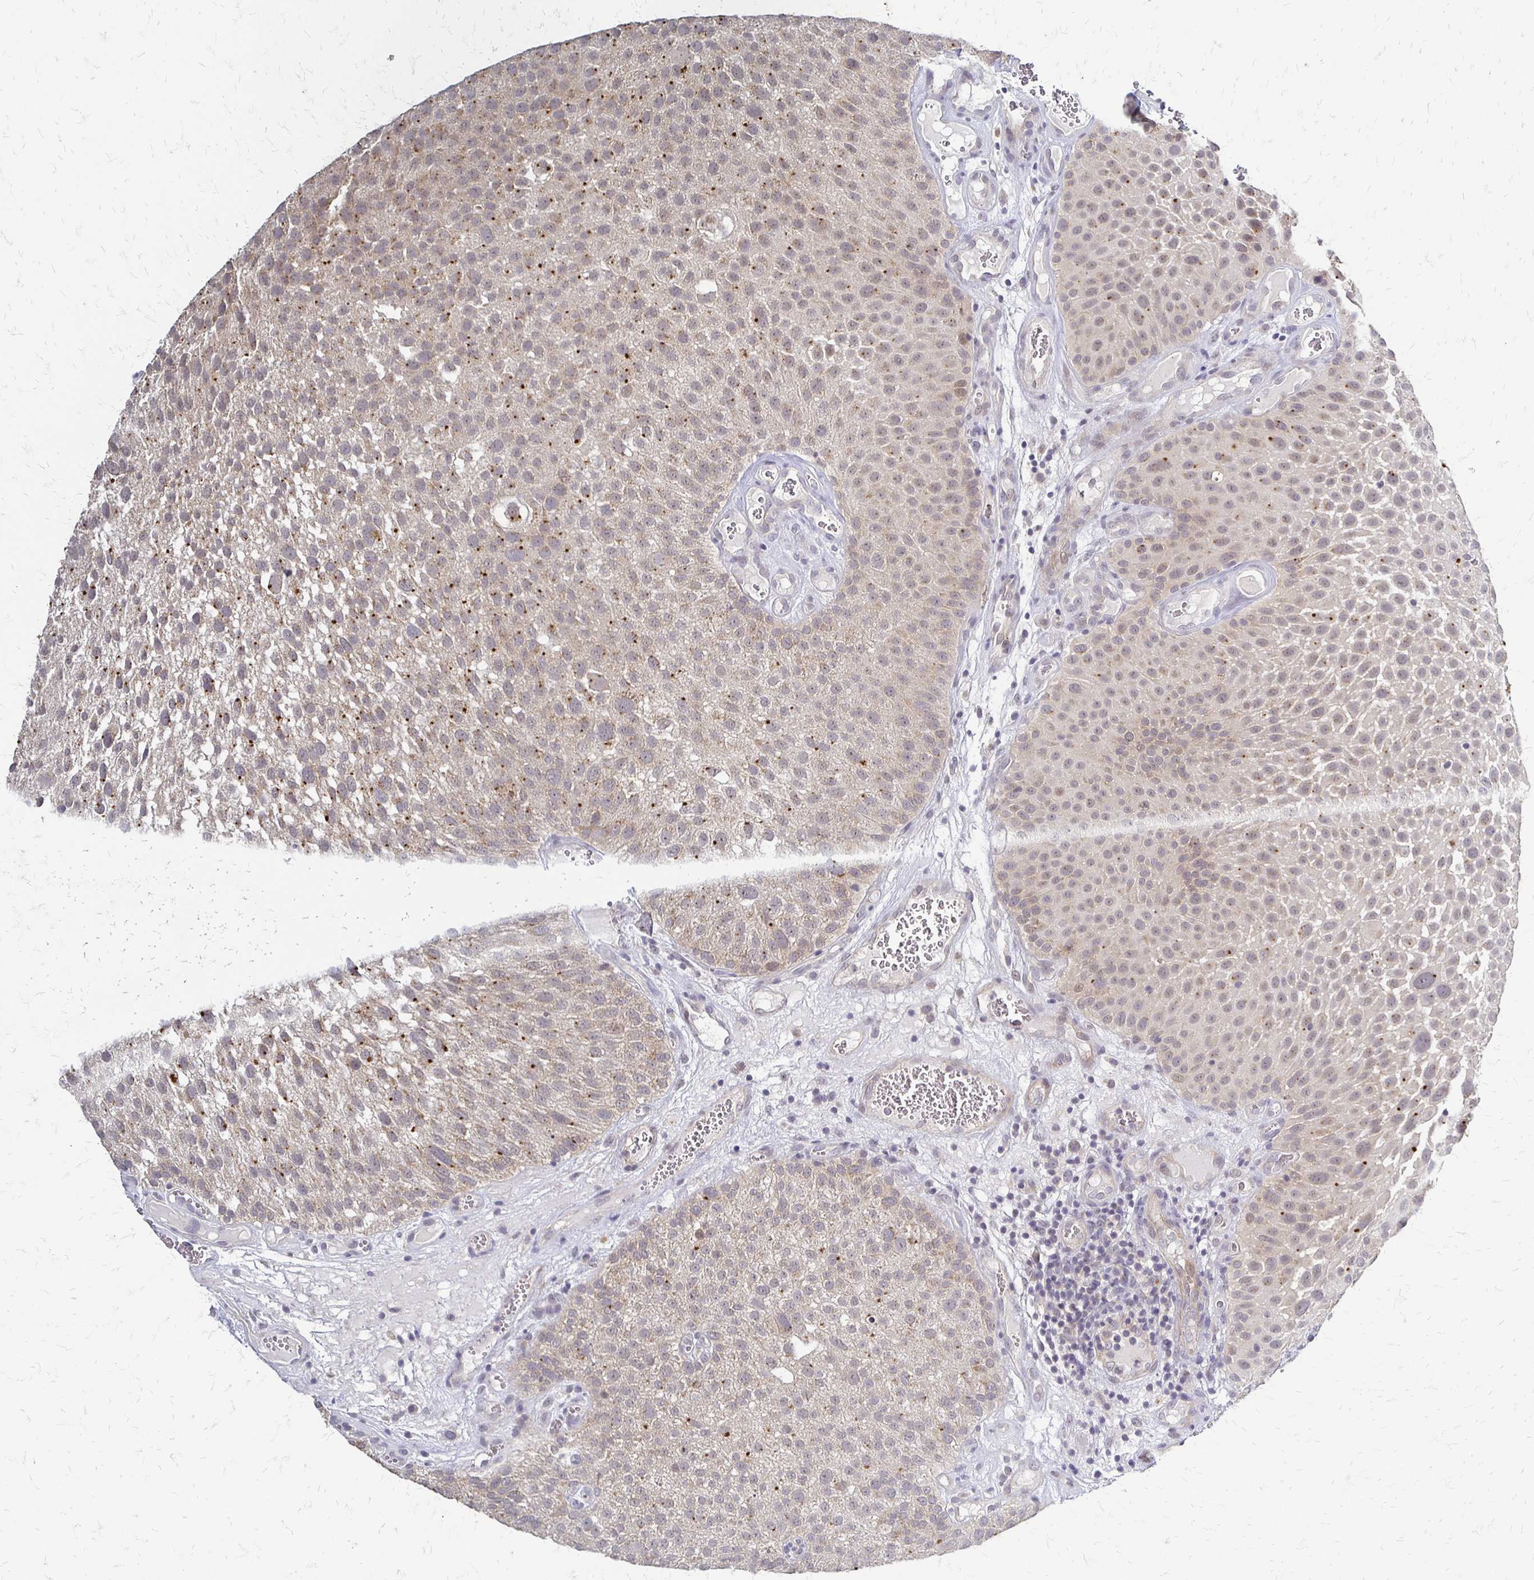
{"staining": {"intensity": "weak", "quantity": ">75%", "location": "cytoplasmic/membranous"}, "tissue": "urothelial cancer", "cell_type": "Tumor cells", "image_type": "cancer", "snomed": [{"axis": "morphology", "description": "Urothelial carcinoma, Low grade"}, {"axis": "topography", "description": "Urinary bladder"}], "caption": "IHC histopathology image of urothelial cancer stained for a protein (brown), which shows low levels of weak cytoplasmic/membranous positivity in approximately >75% of tumor cells.", "gene": "SLC9A9", "patient": {"sex": "male", "age": 72}}